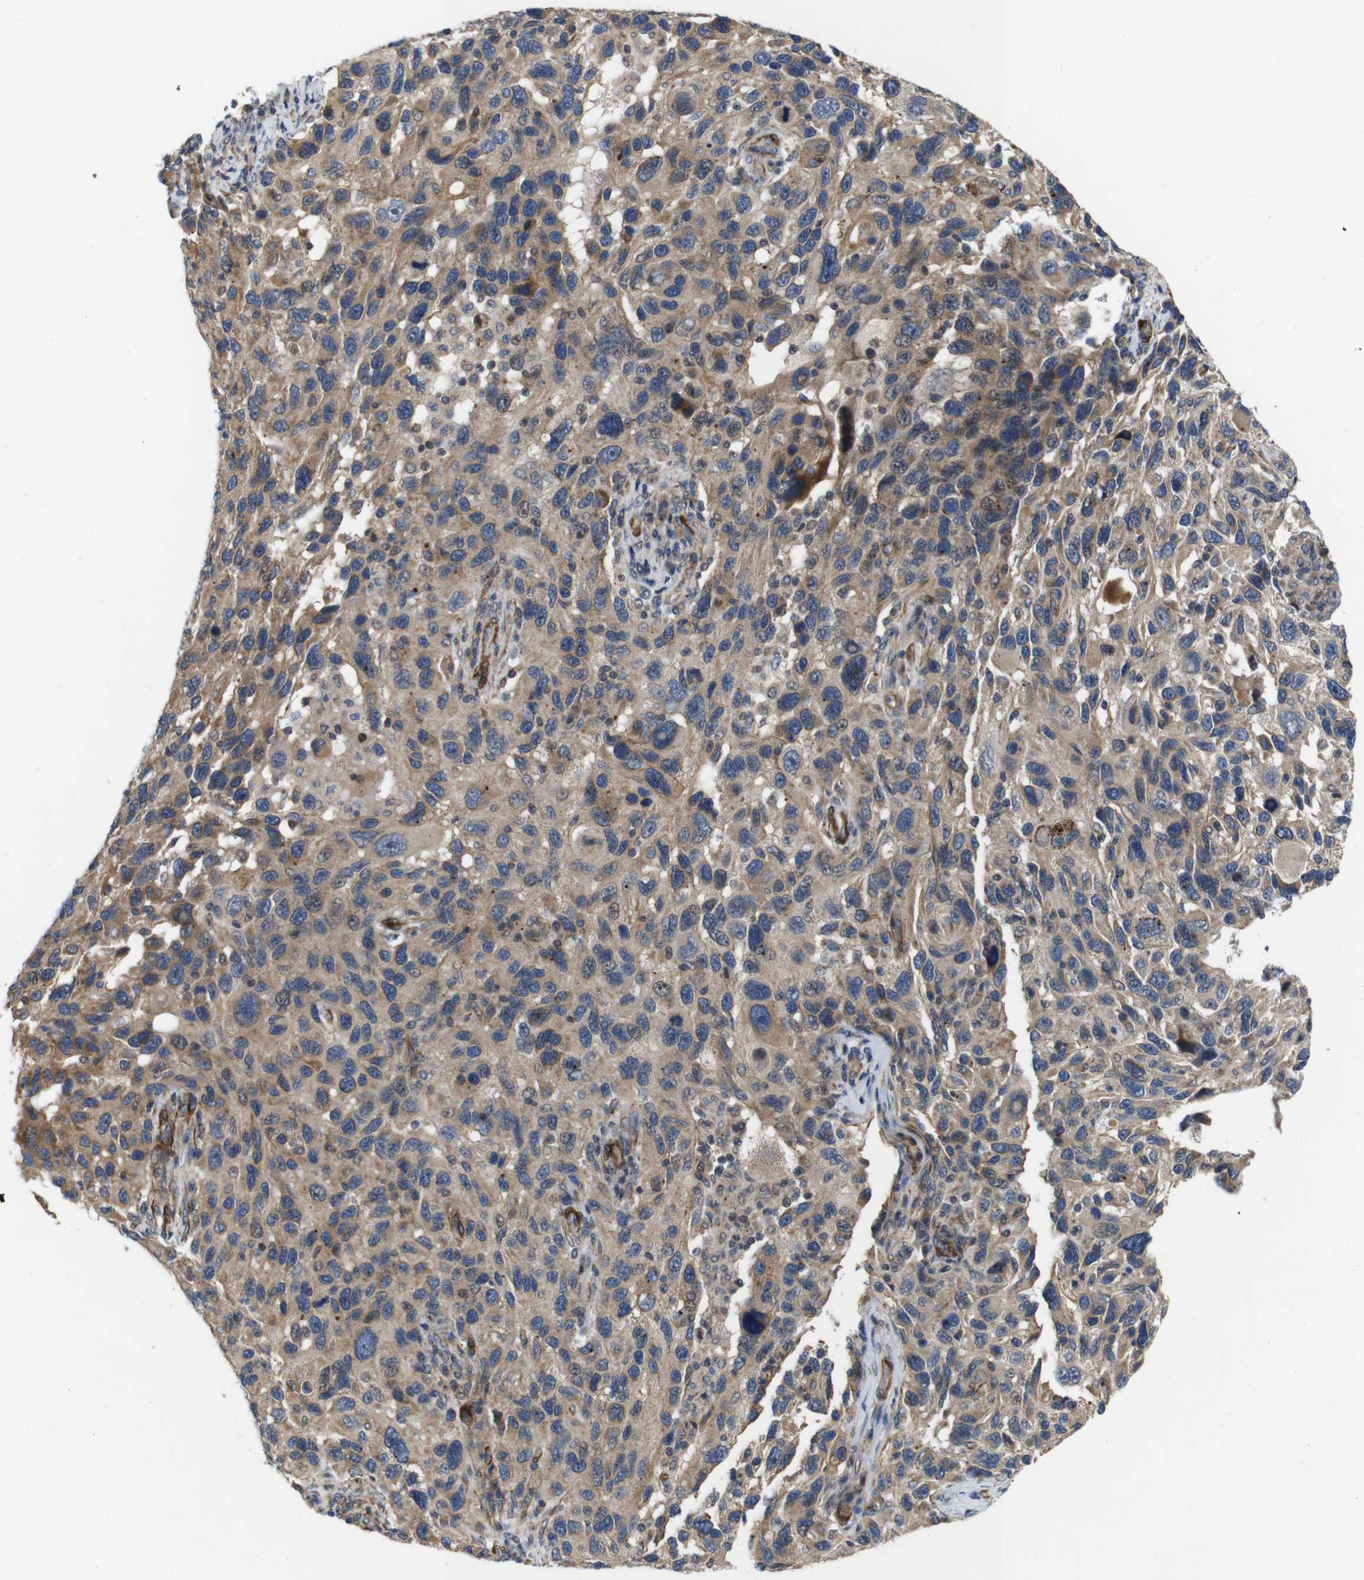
{"staining": {"intensity": "weak", "quantity": ">75%", "location": "cytoplasmic/membranous"}, "tissue": "melanoma", "cell_type": "Tumor cells", "image_type": "cancer", "snomed": [{"axis": "morphology", "description": "Malignant melanoma, NOS"}, {"axis": "topography", "description": "Skin"}], "caption": "The micrograph shows immunohistochemical staining of malignant melanoma. There is weak cytoplasmic/membranous staining is present in approximately >75% of tumor cells.", "gene": "GGT7", "patient": {"sex": "male", "age": 53}}